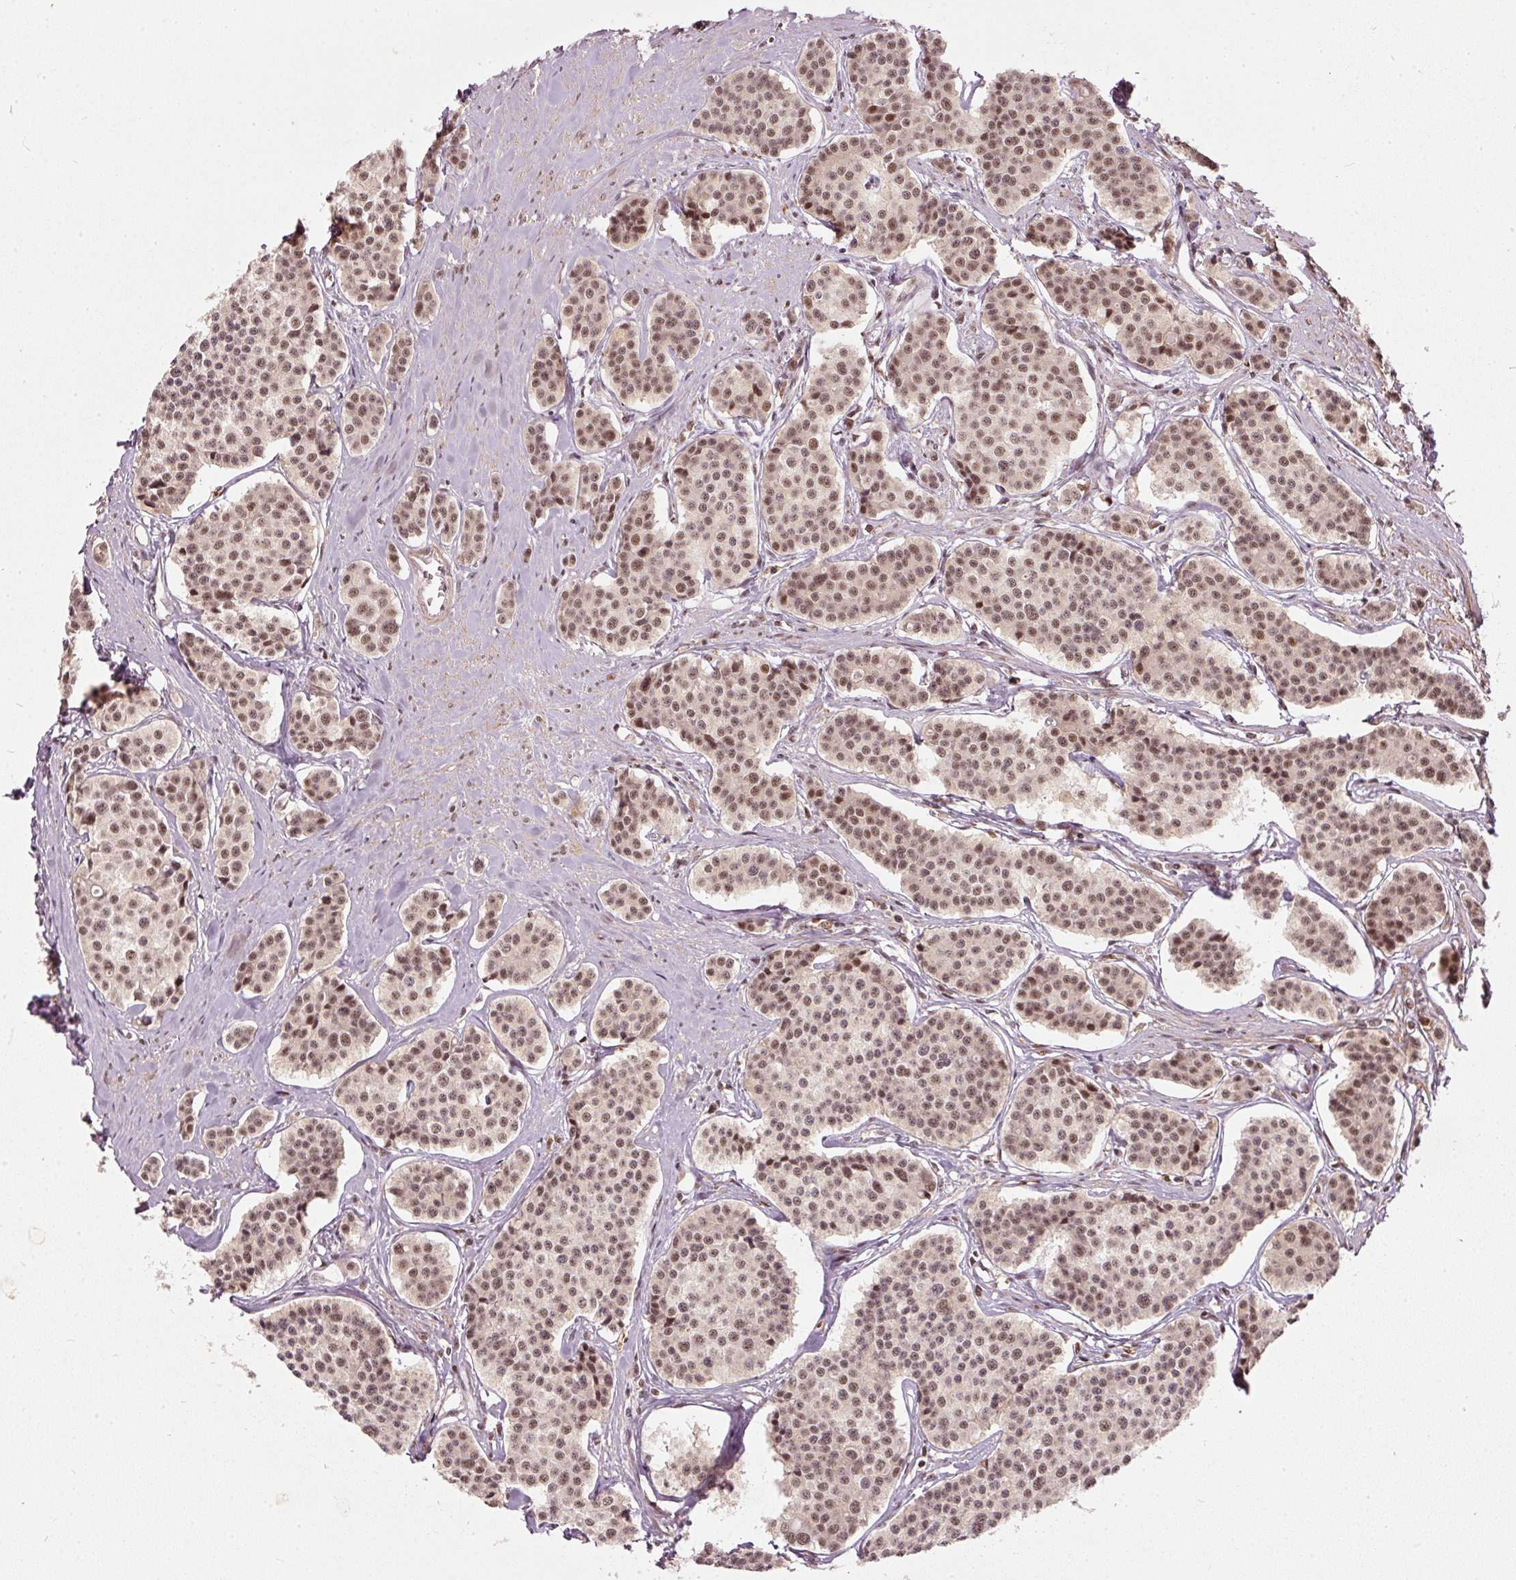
{"staining": {"intensity": "moderate", "quantity": ">75%", "location": "nuclear"}, "tissue": "carcinoid", "cell_type": "Tumor cells", "image_type": "cancer", "snomed": [{"axis": "morphology", "description": "Carcinoid, malignant, NOS"}, {"axis": "topography", "description": "Small intestine"}], "caption": "A brown stain highlights moderate nuclear staining of a protein in human carcinoid tumor cells.", "gene": "THOC6", "patient": {"sex": "male", "age": 60}}